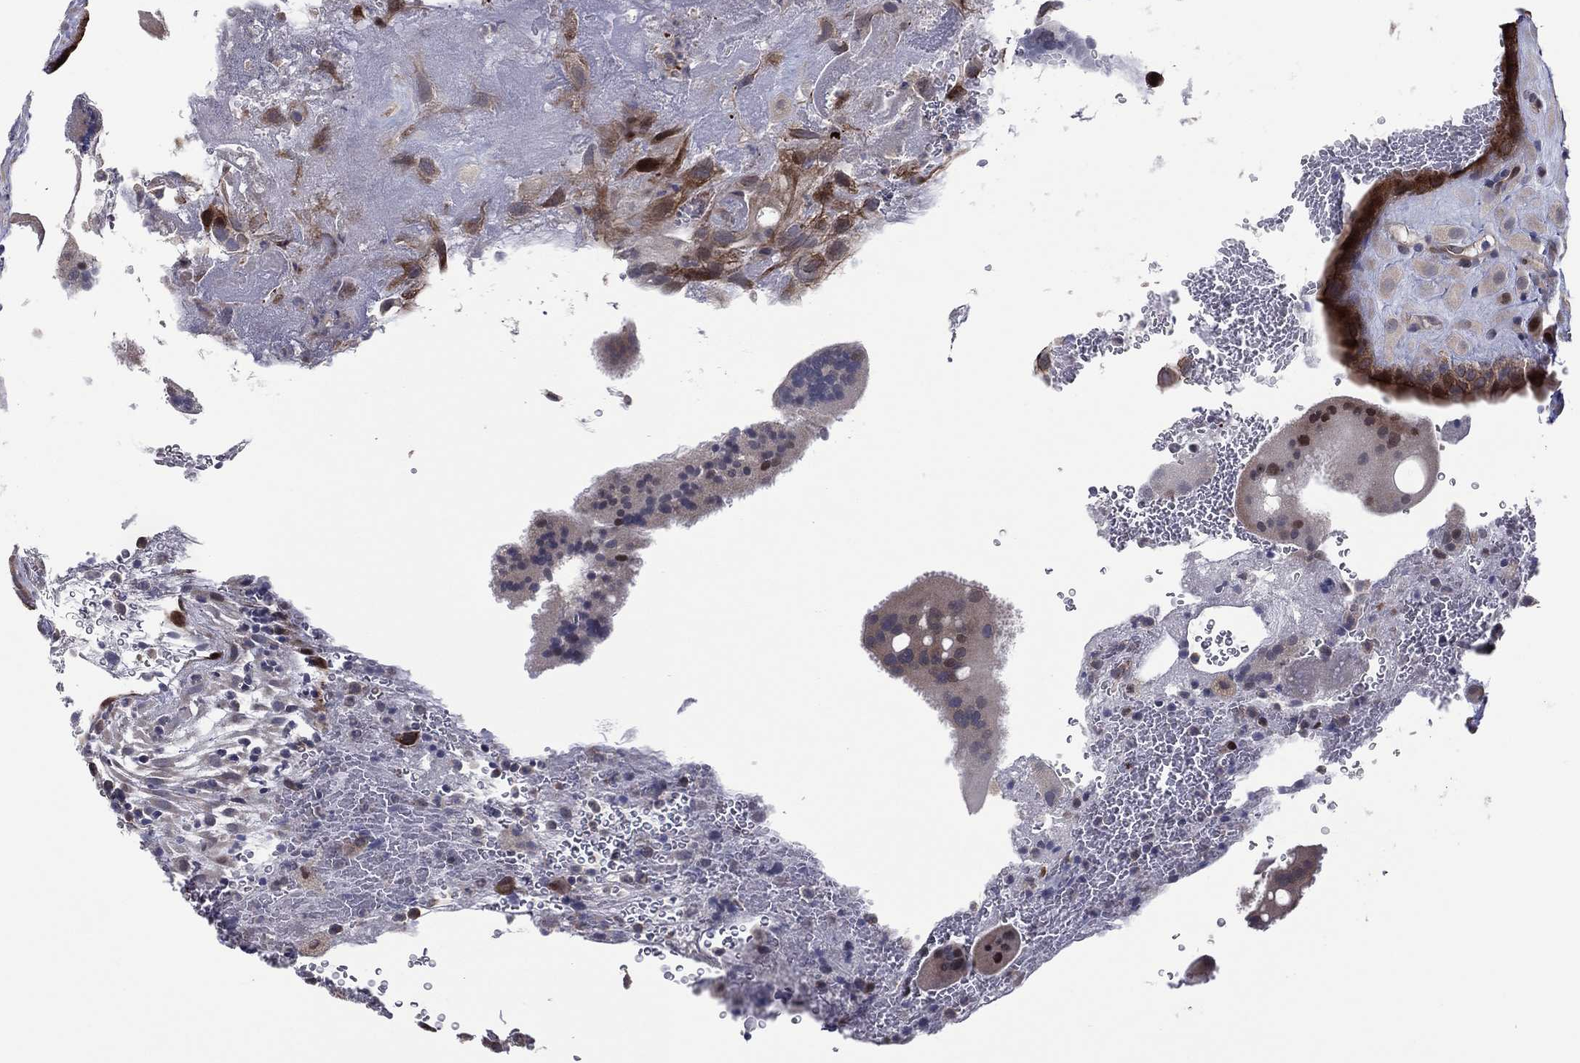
{"staining": {"intensity": "negative", "quantity": "none", "location": "none"}, "tissue": "placenta", "cell_type": "Decidual cells", "image_type": "normal", "snomed": [{"axis": "morphology", "description": "Normal tissue, NOS"}, {"axis": "topography", "description": "Placenta"}], "caption": "Benign placenta was stained to show a protein in brown. There is no significant positivity in decidual cells. (Stains: DAB IHC with hematoxylin counter stain, Microscopy: brightfield microscopy at high magnification).", "gene": "SNCG", "patient": {"sex": "female", "age": 19}}